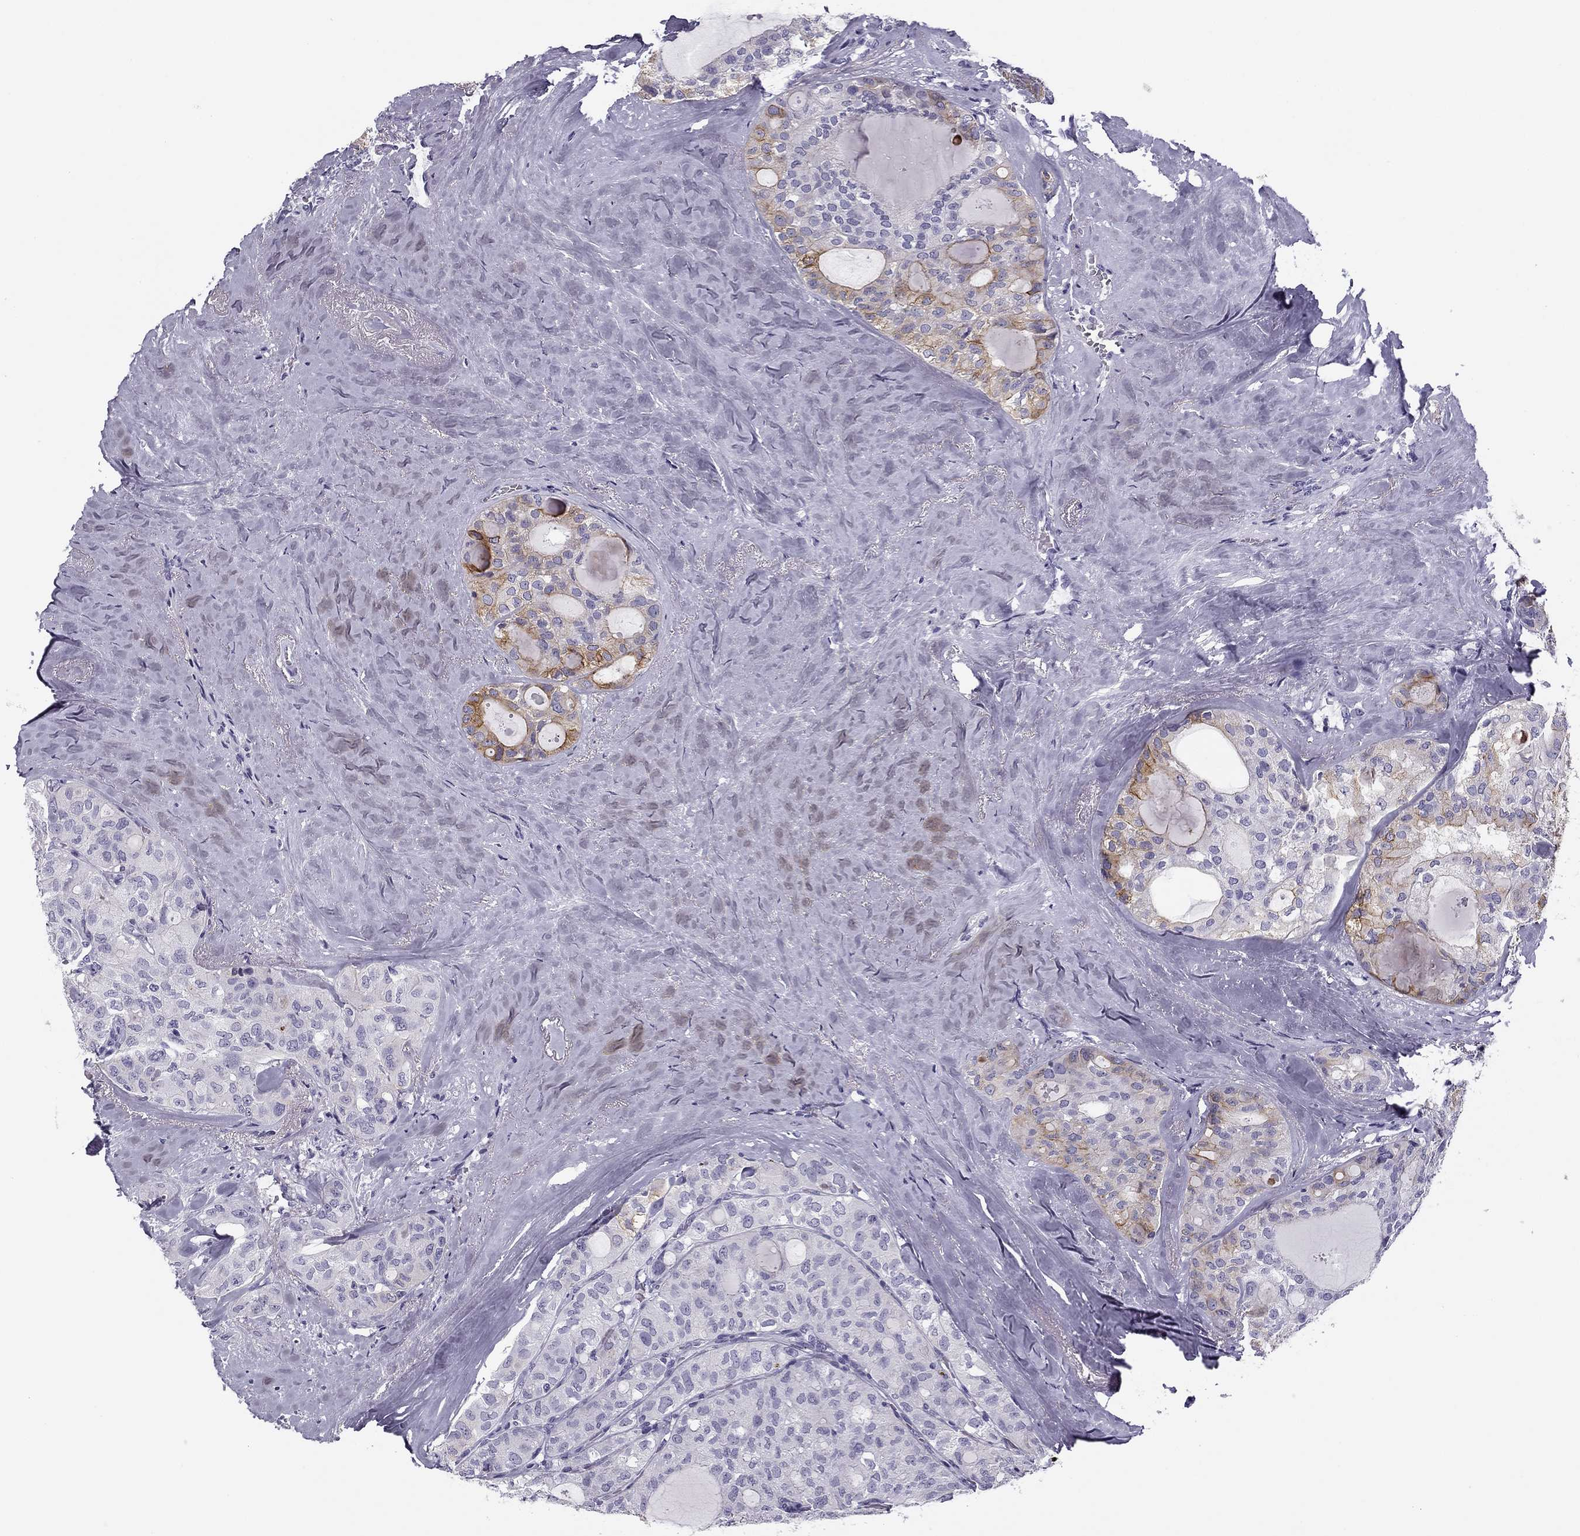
{"staining": {"intensity": "strong", "quantity": "<25%", "location": "cytoplasmic/membranous"}, "tissue": "thyroid cancer", "cell_type": "Tumor cells", "image_type": "cancer", "snomed": [{"axis": "morphology", "description": "Follicular adenoma carcinoma, NOS"}, {"axis": "topography", "description": "Thyroid gland"}], "caption": "The photomicrograph exhibits a brown stain indicating the presence of a protein in the cytoplasmic/membranous of tumor cells in thyroid cancer. (brown staining indicates protein expression, while blue staining denotes nuclei).", "gene": "MC5R", "patient": {"sex": "male", "age": 75}}